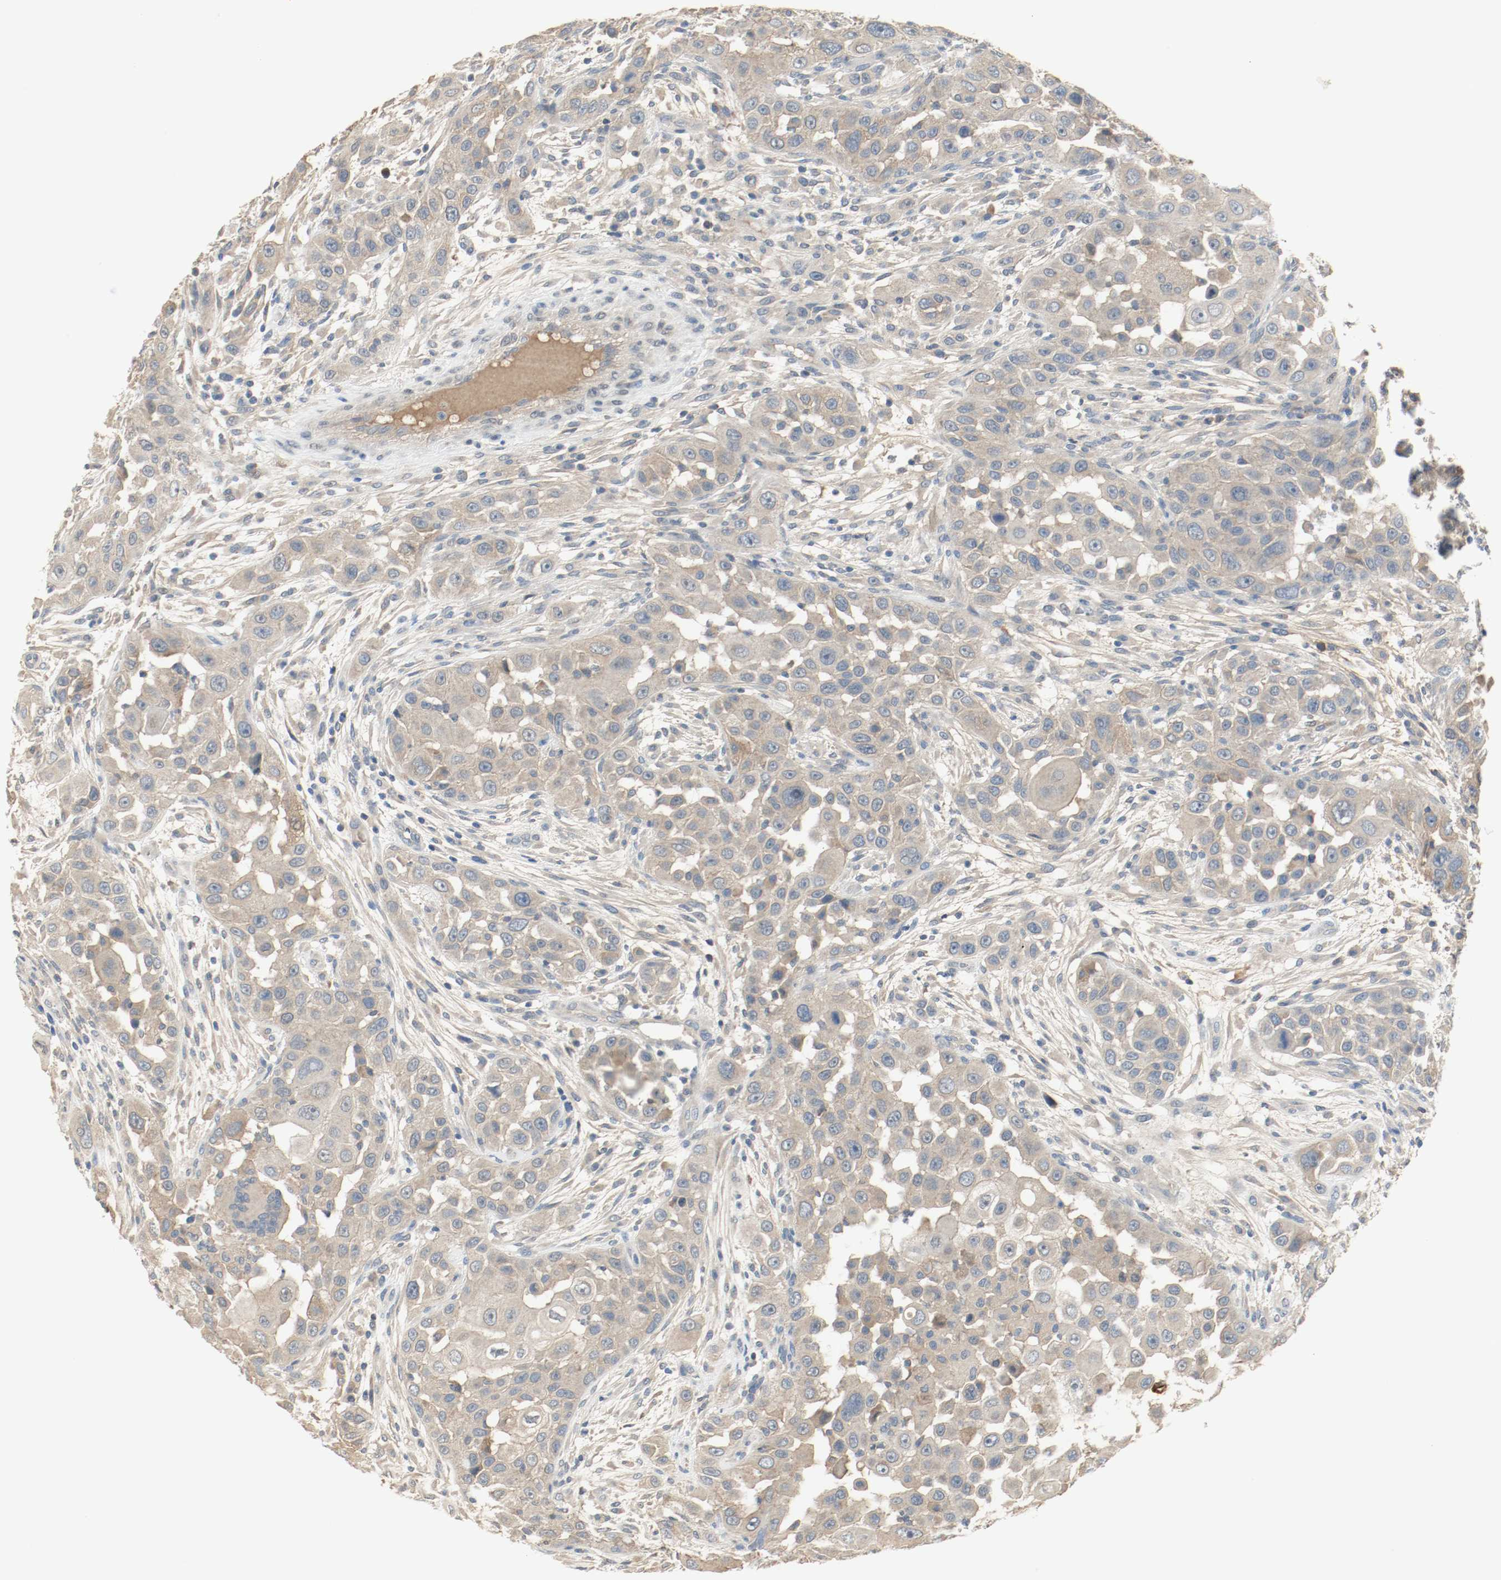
{"staining": {"intensity": "weak", "quantity": ">75%", "location": "cytoplasmic/membranous"}, "tissue": "head and neck cancer", "cell_type": "Tumor cells", "image_type": "cancer", "snomed": [{"axis": "morphology", "description": "Carcinoma, NOS"}, {"axis": "topography", "description": "Head-Neck"}], "caption": "A micrograph showing weak cytoplasmic/membranous positivity in approximately >75% of tumor cells in head and neck carcinoma, as visualized by brown immunohistochemical staining.", "gene": "MELTF", "patient": {"sex": "male", "age": 87}}